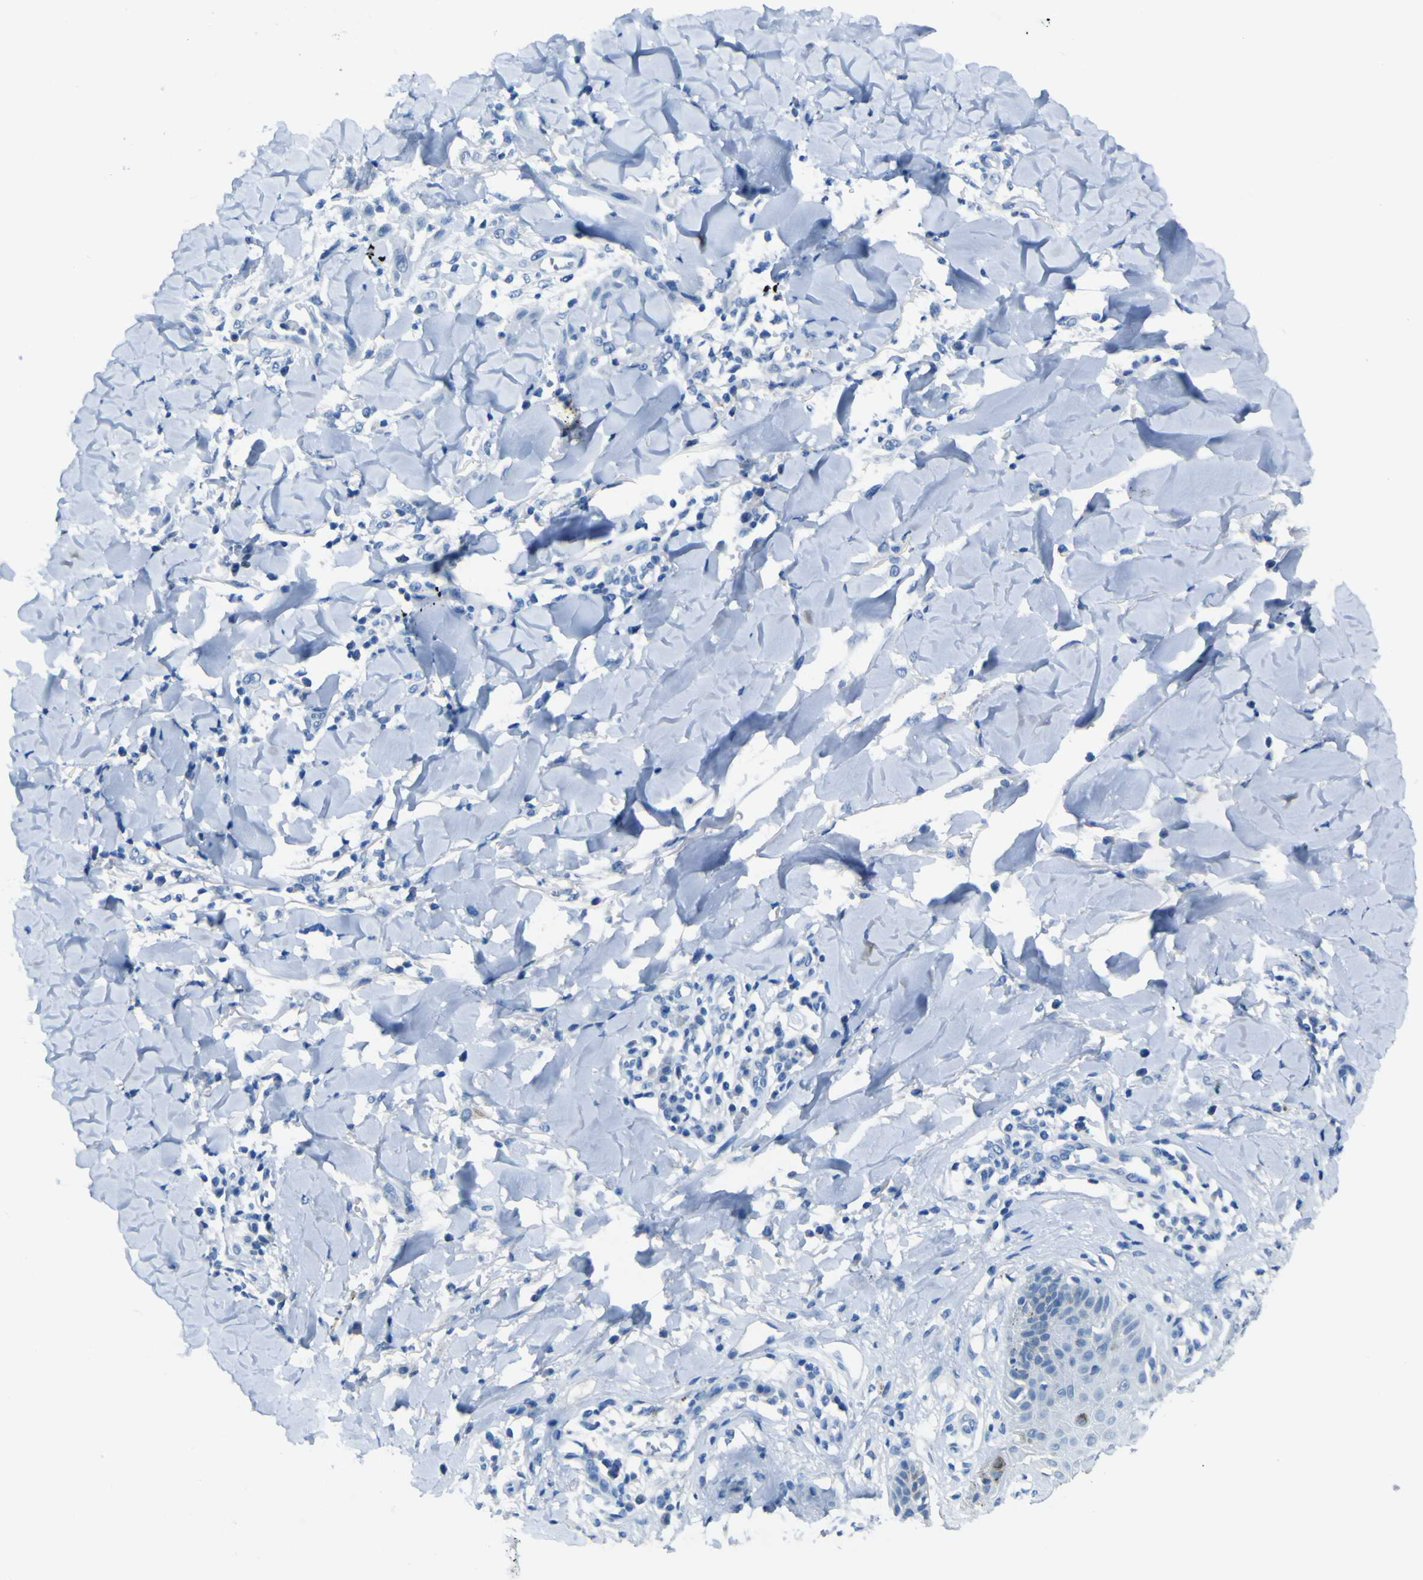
{"staining": {"intensity": "negative", "quantity": "none", "location": "none"}, "tissue": "skin cancer", "cell_type": "Tumor cells", "image_type": "cancer", "snomed": [{"axis": "morphology", "description": "Squamous cell carcinoma, NOS"}, {"axis": "topography", "description": "Skin"}], "caption": "The micrograph displays no staining of tumor cells in skin cancer.", "gene": "PHKG1", "patient": {"sex": "male", "age": 24}}